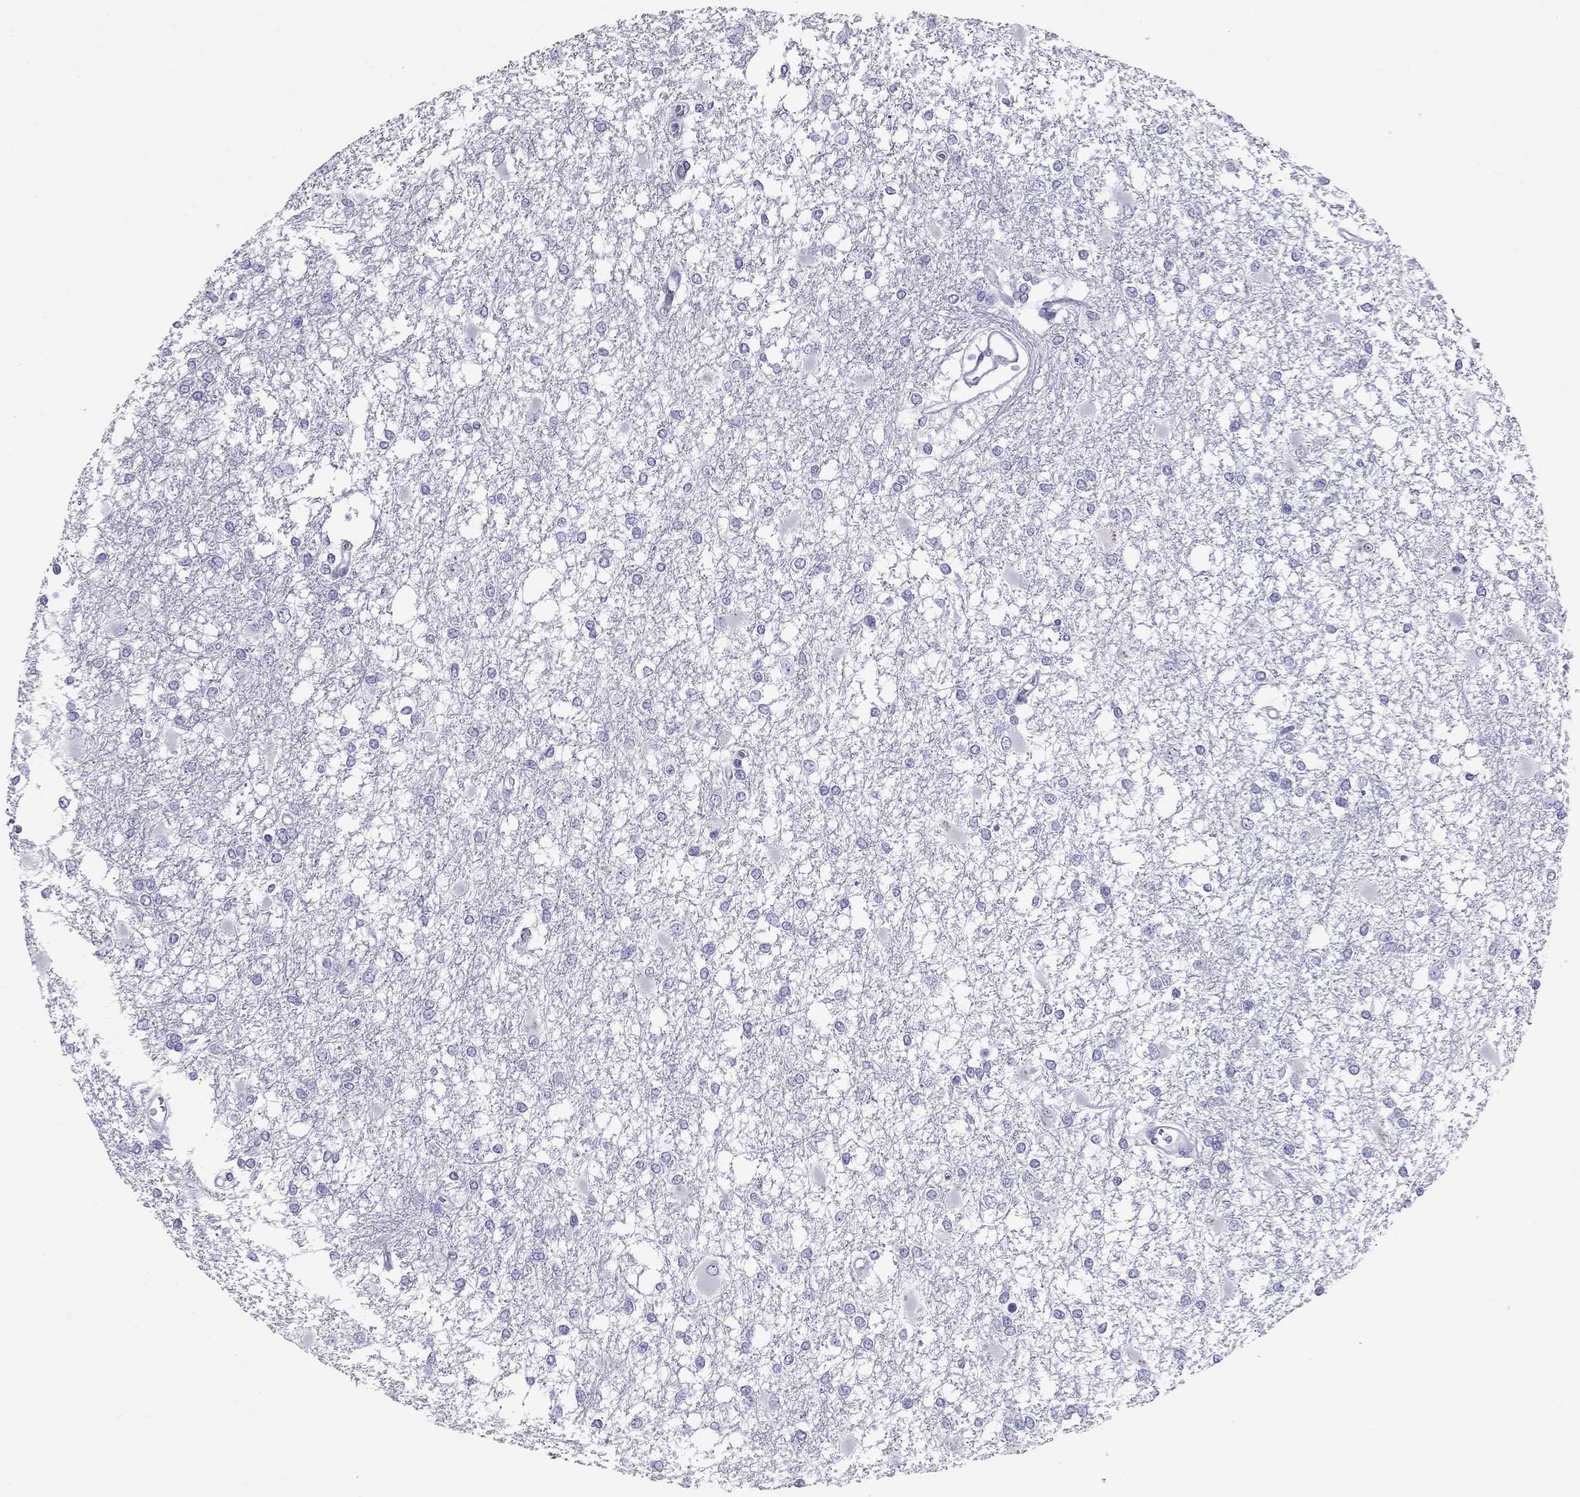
{"staining": {"intensity": "negative", "quantity": "none", "location": "none"}, "tissue": "glioma", "cell_type": "Tumor cells", "image_type": "cancer", "snomed": [{"axis": "morphology", "description": "Glioma, malignant, High grade"}, {"axis": "topography", "description": "Cerebral cortex"}], "caption": "The IHC histopathology image has no significant positivity in tumor cells of glioma tissue. (DAB IHC with hematoxylin counter stain).", "gene": "FSCN3", "patient": {"sex": "male", "age": 79}}